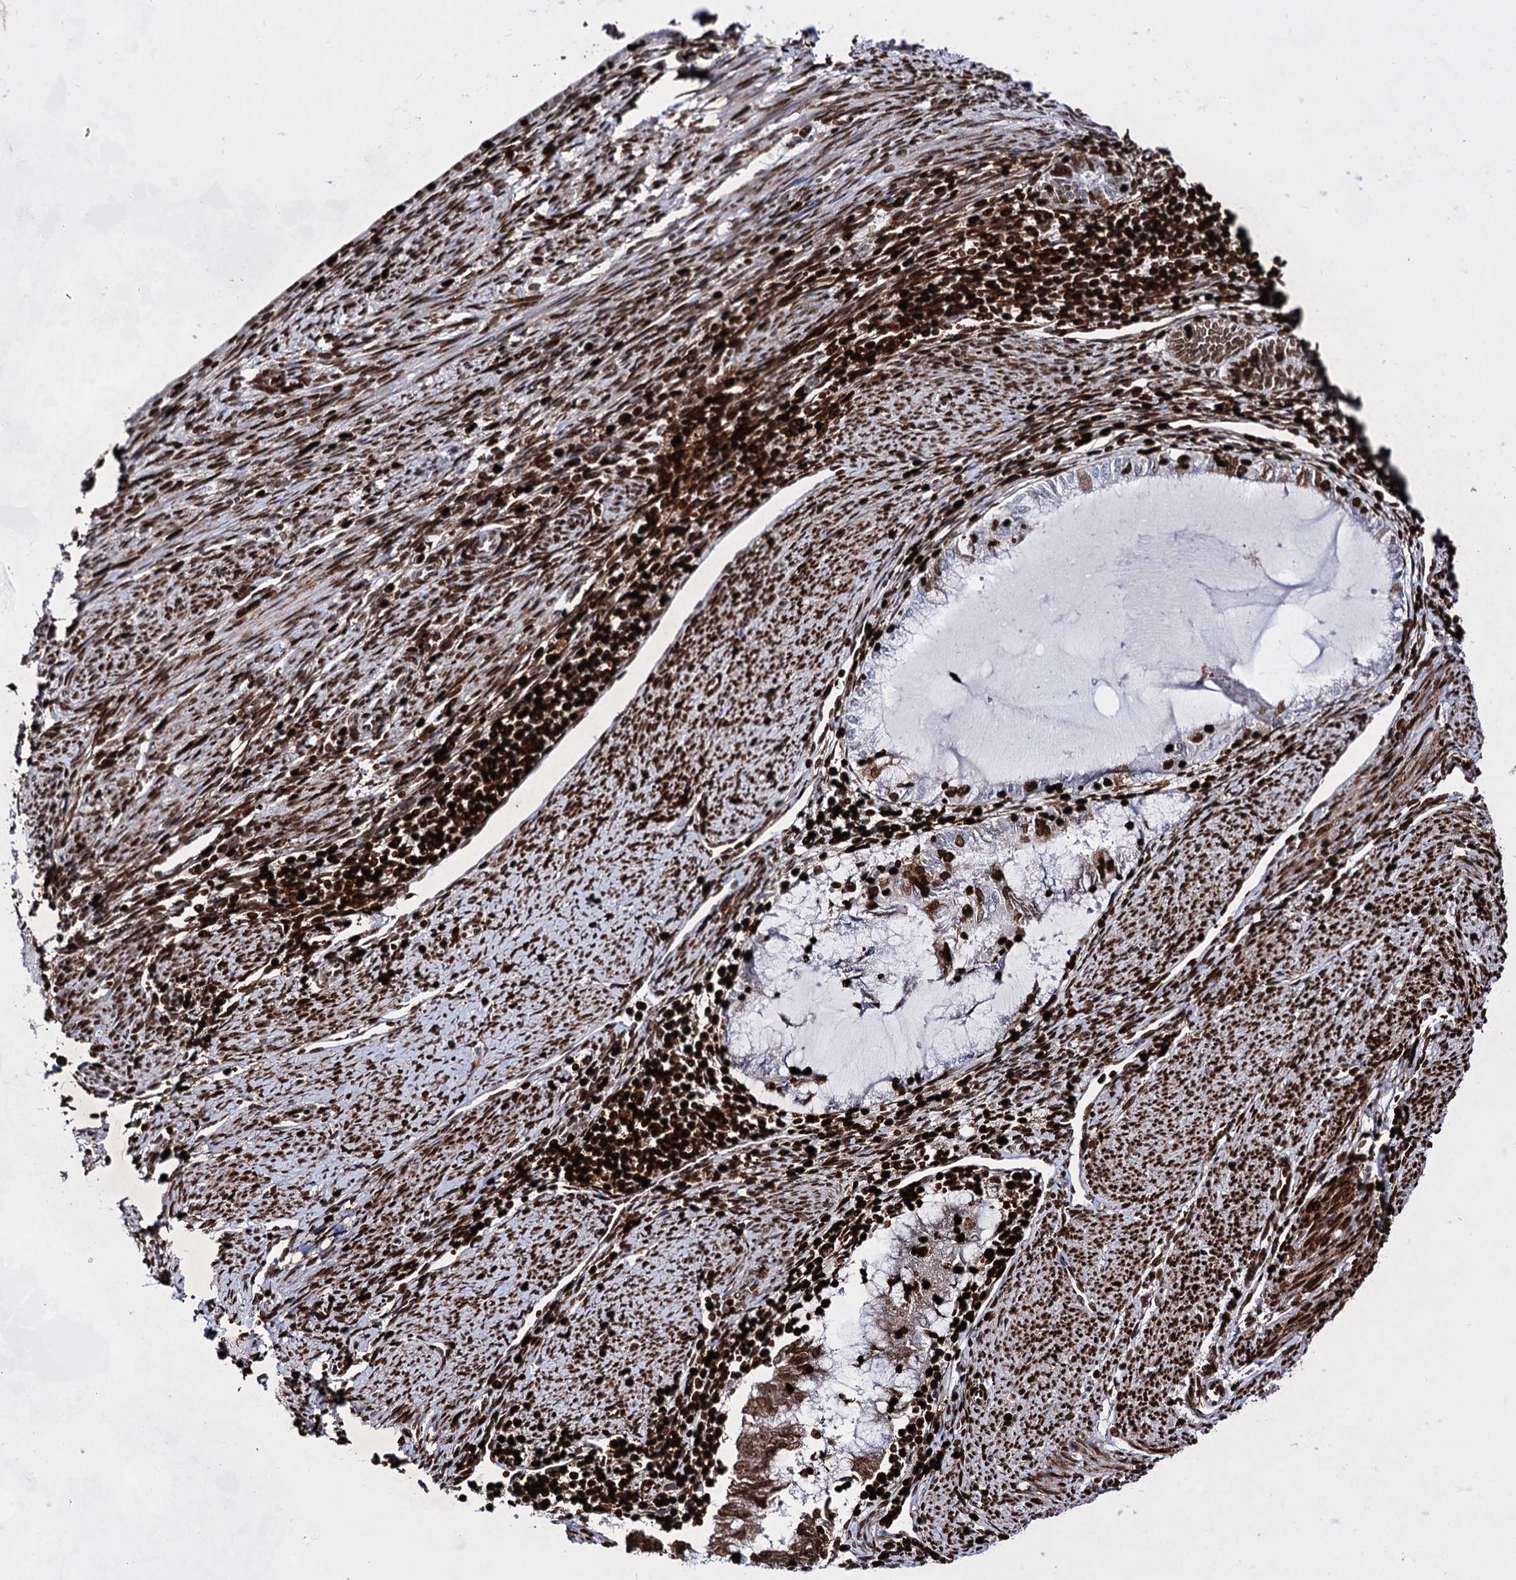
{"staining": {"intensity": "strong", "quantity": "25%-75%", "location": "nuclear"}, "tissue": "endometrial cancer", "cell_type": "Tumor cells", "image_type": "cancer", "snomed": [{"axis": "morphology", "description": "Adenocarcinoma, NOS"}, {"axis": "topography", "description": "Endometrium"}], "caption": "The immunohistochemical stain highlights strong nuclear positivity in tumor cells of endometrial adenocarcinoma tissue.", "gene": "HMGB2", "patient": {"sex": "female", "age": 79}}